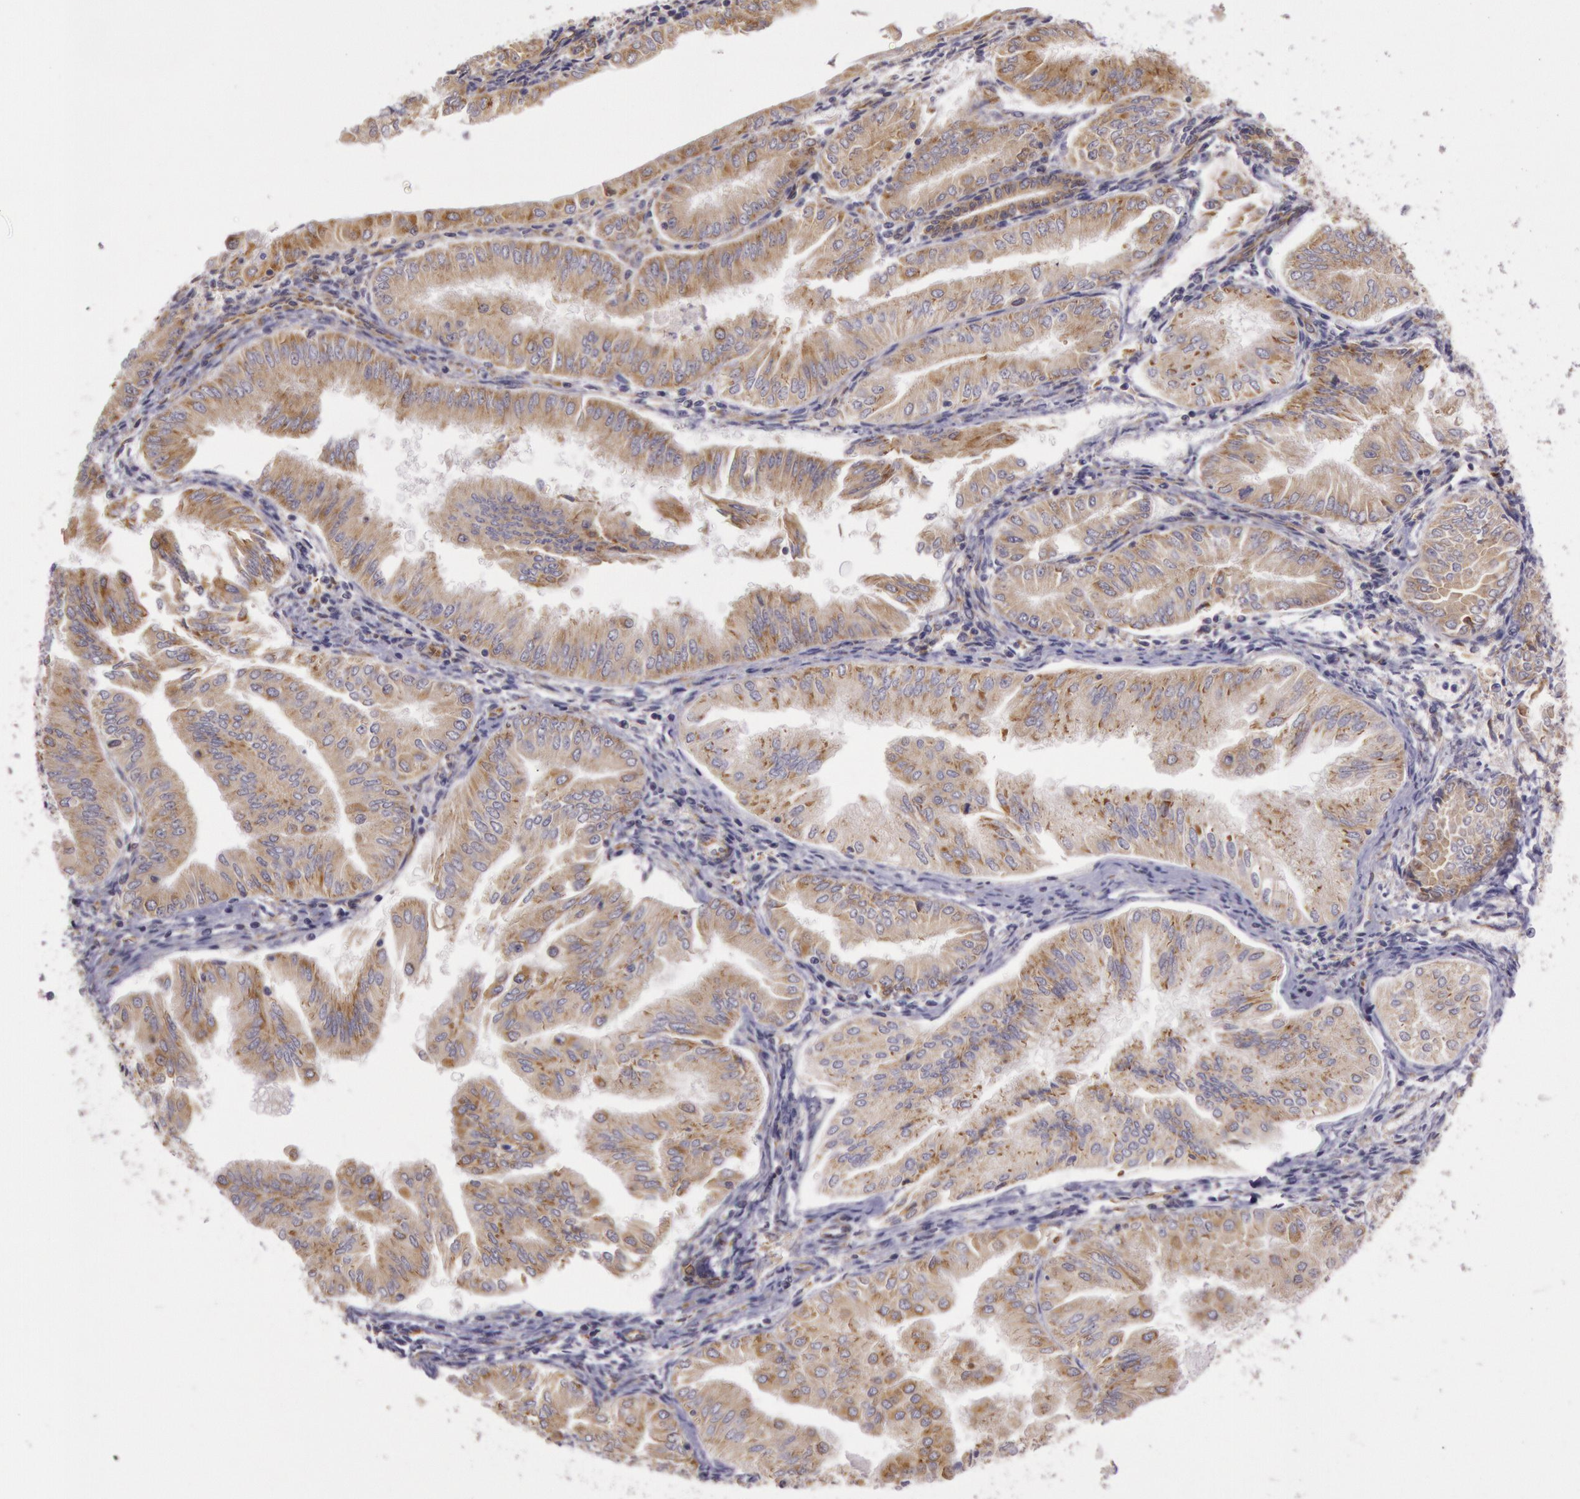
{"staining": {"intensity": "moderate", "quantity": ">75%", "location": "cytoplasmic/membranous"}, "tissue": "endometrial cancer", "cell_type": "Tumor cells", "image_type": "cancer", "snomed": [{"axis": "morphology", "description": "Adenocarcinoma, NOS"}, {"axis": "topography", "description": "Endometrium"}], "caption": "IHC of endometrial cancer (adenocarcinoma) demonstrates medium levels of moderate cytoplasmic/membranous positivity in approximately >75% of tumor cells.", "gene": "CHUK", "patient": {"sex": "female", "age": 53}}